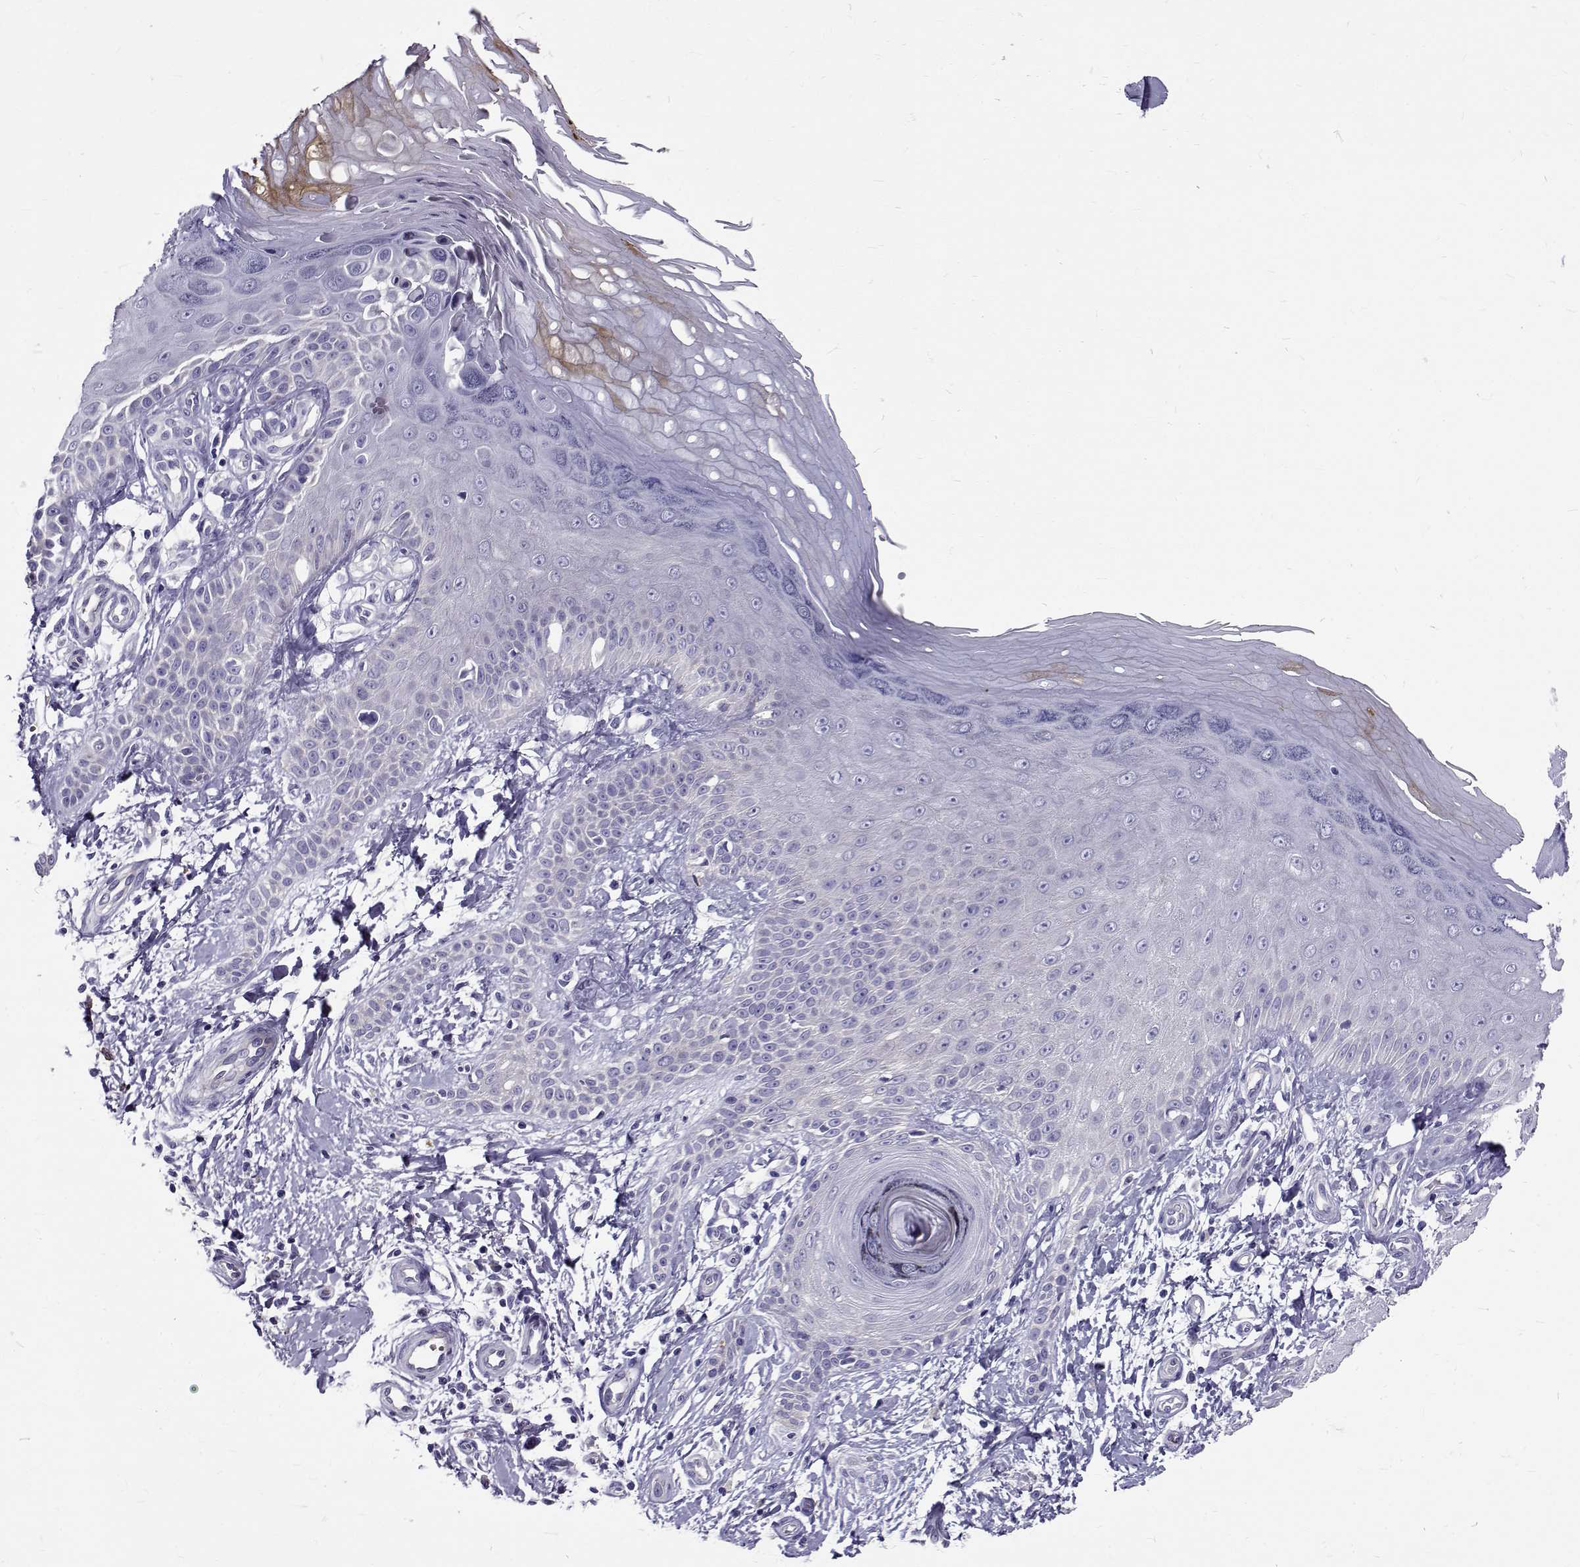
{"staining": {"intensity": "negative", "quantity": "none", "location": "none"}, "tissue": "skin", "cell_type": "Fibroblasts", "image_type": "normal", "snomed": [{"axis": "morphology", "description": "Normal tissue, NOS"}, {"axis": "morphology", "description": "Inflammation, NOS"}, {"axis": "morphology", "description": "Fibrosis, NOS"}, {"axis": "topography", "description": "Skin"}], "caption": "The micrograph shows no staining of fibroblasts in benign skin.", "gene": "IGSF1", "patient": {"sex": "male", "age": 71}}